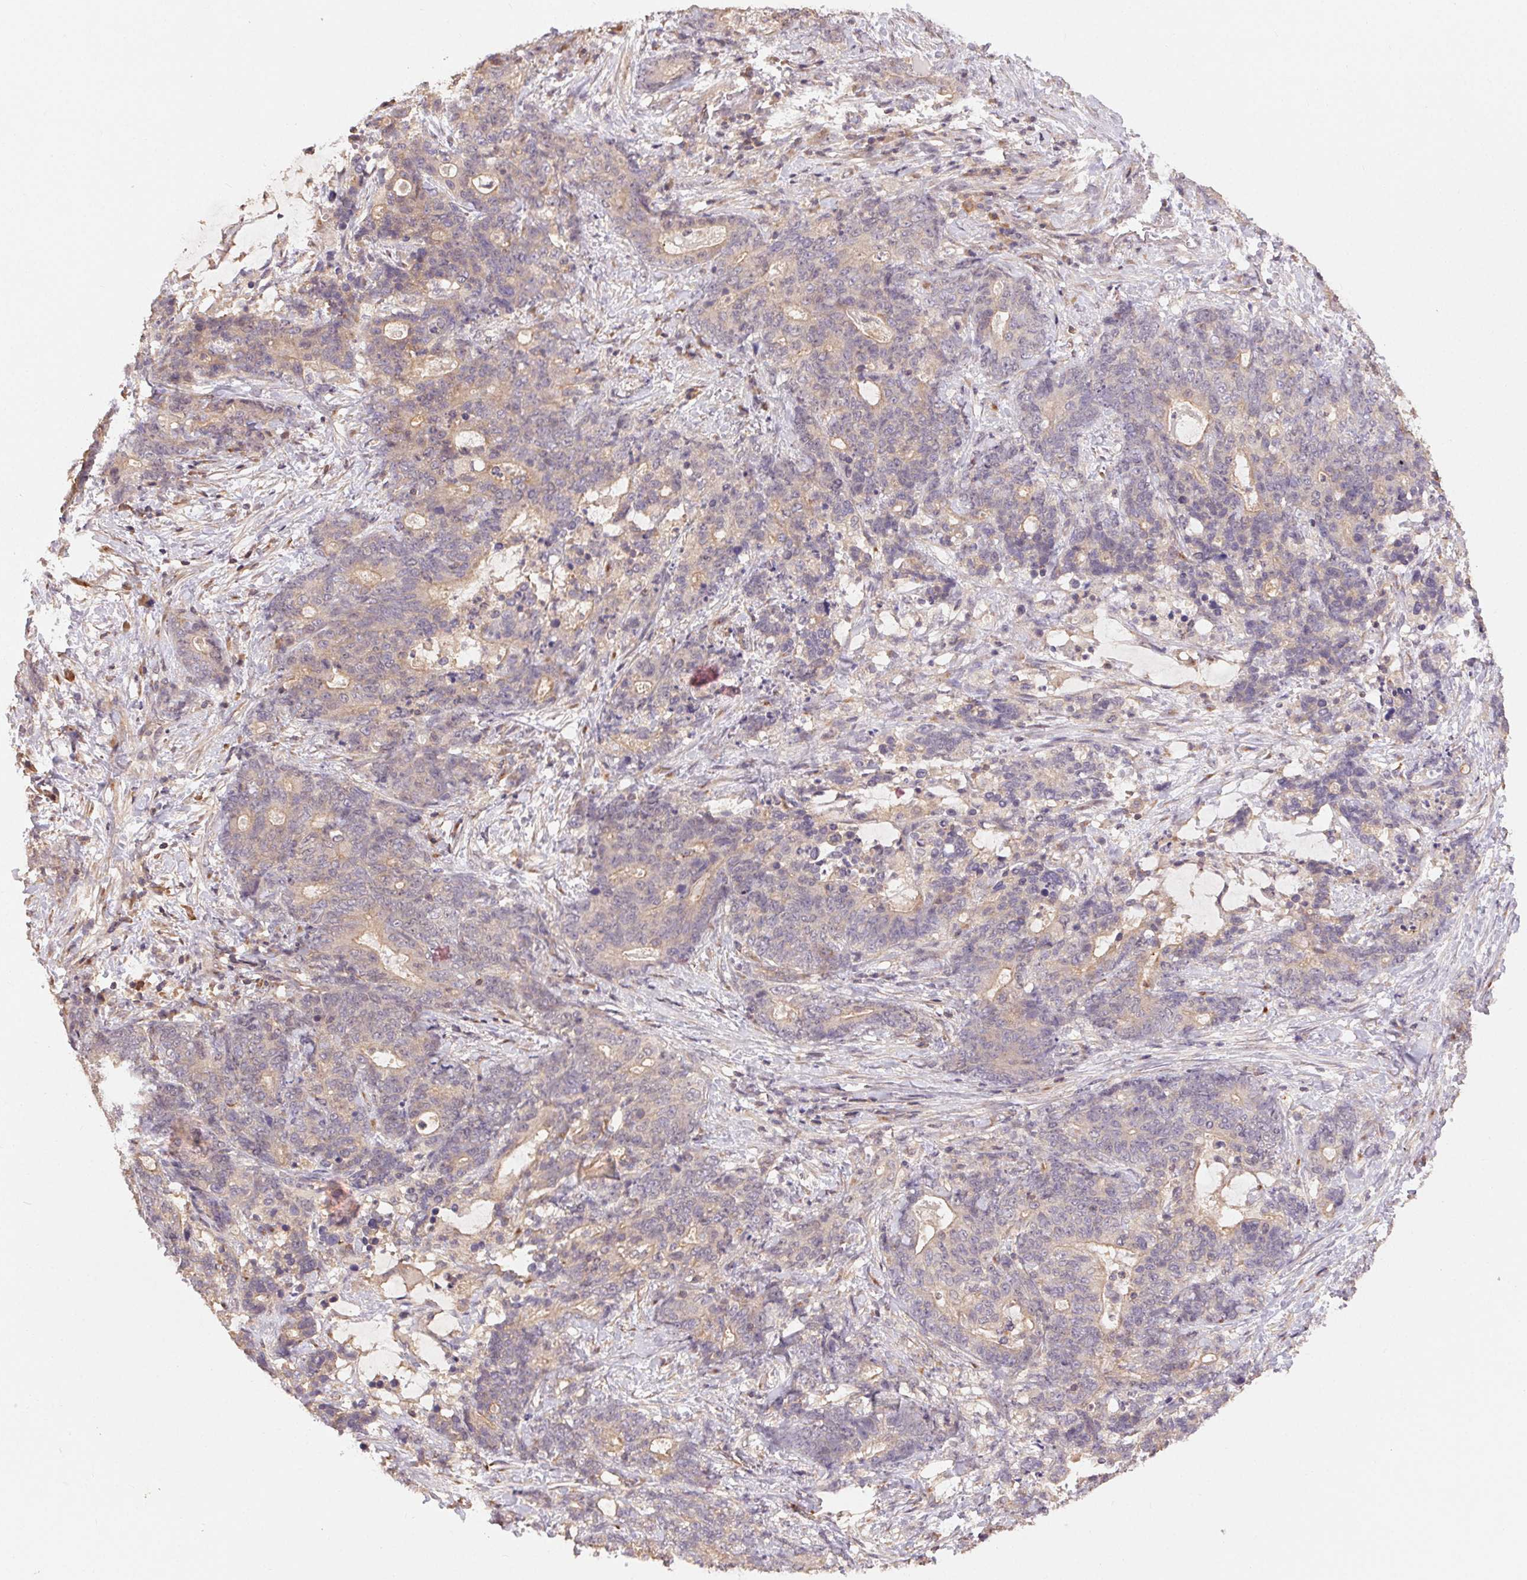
{"staining": {"intensity": "weak", "quantity": "<25%", "location": "cytoplasmic/membranous"}, "tissue": "stomach cancer", "cell_type": "Tumor cells", "image_type": "cancer", "snomed": [{"axis": "morphology", "description": "Normal tissue, NOS"}, {"axis": "morphology", "description": "Adenocarcinoma, NOS"}, {"axis": "topography", "description": "Stomach"}], "caption": "Tumor cells show no significant protein expression in stomach adenocarcinoma.", "gene": "MAPKAPK2", "patient": {"sex": "female", "age": 64}}